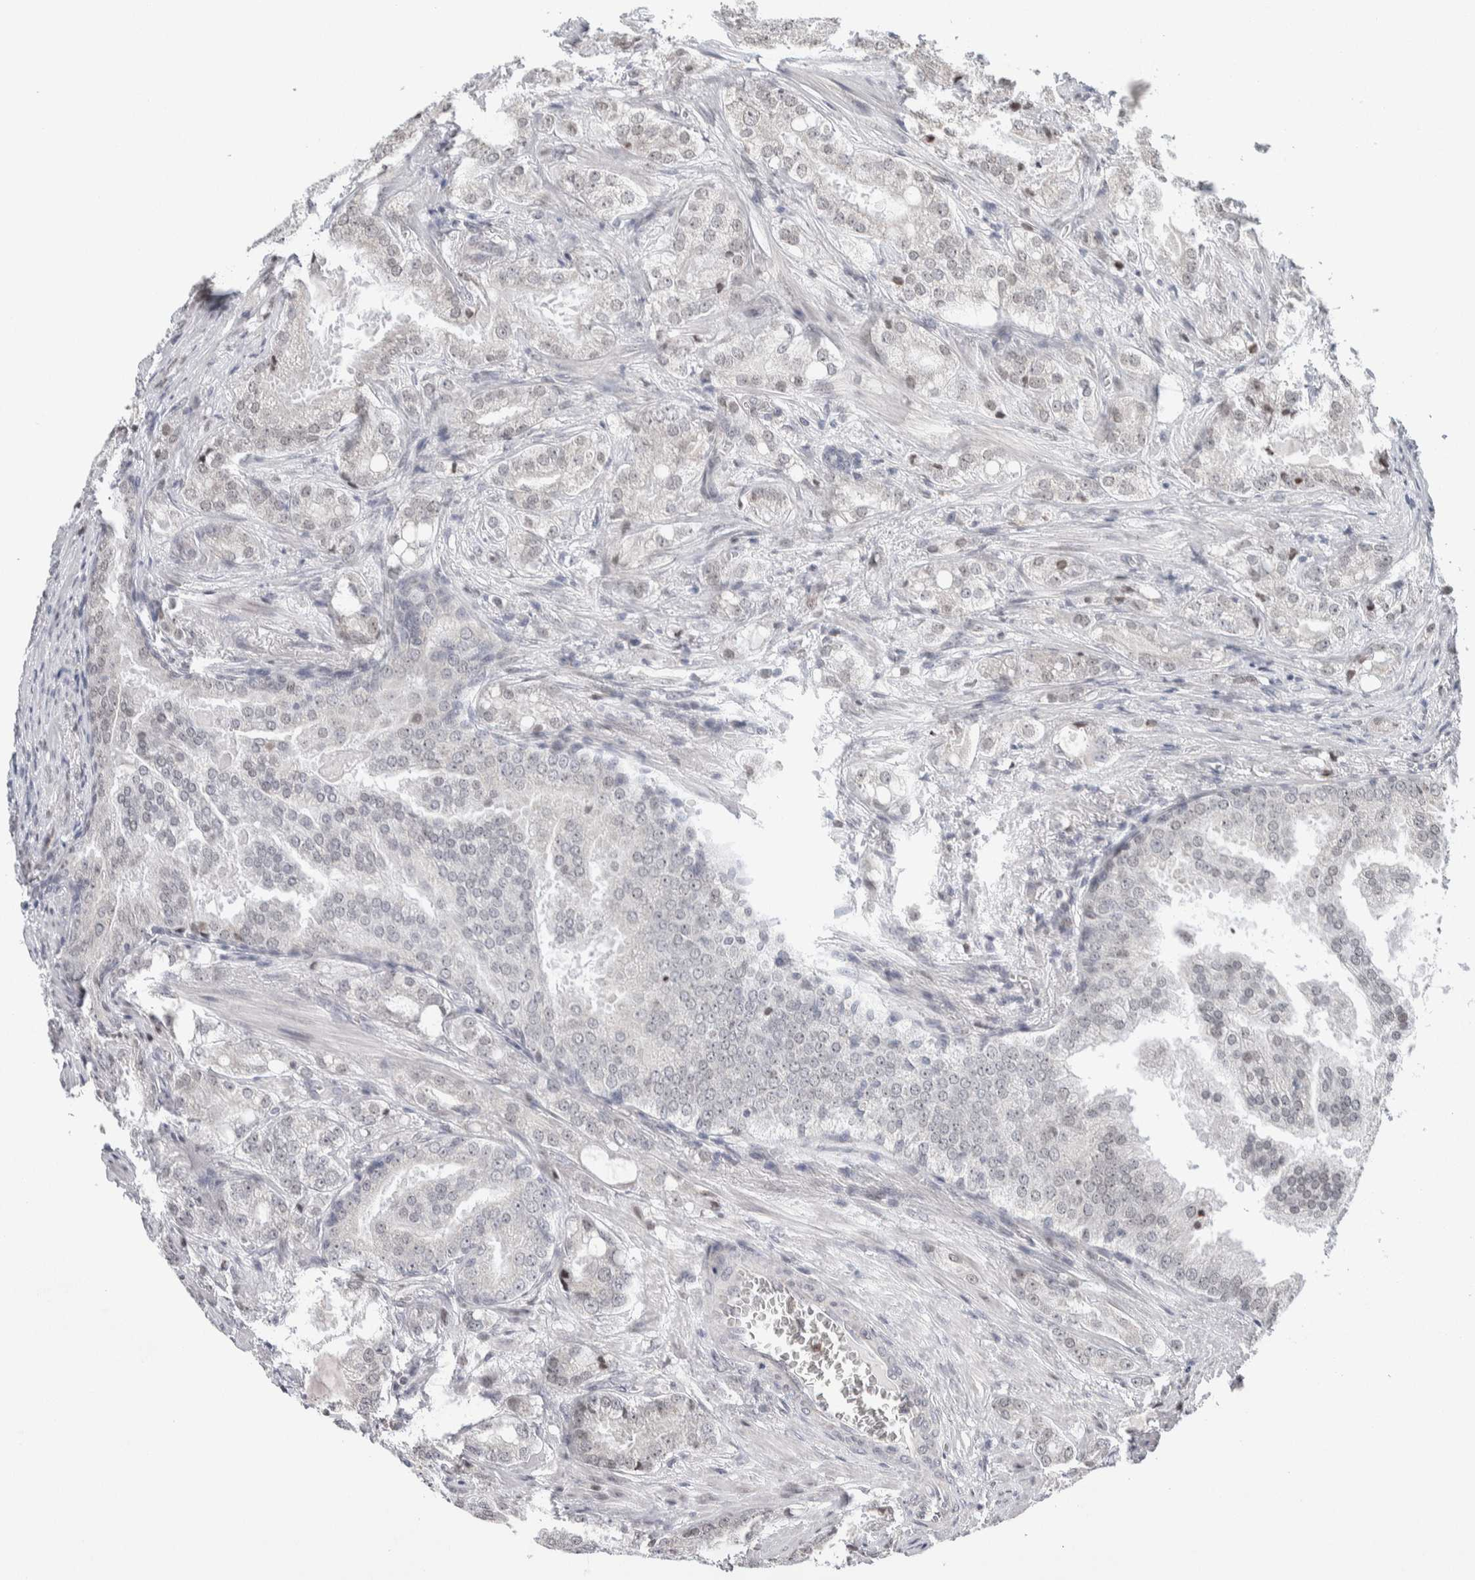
{"staining": {"intensity": "weak", "quantity": "<25%", "location": "nuclear"}, "tissue": "prostate cancer", "cell_type": "Tumor cells", "image_type": "cancer", "snomed": [{"axis": "morphology", "description": "Adenocarcinoma, High grade"}, {"axis": "topography", "description": "Prostate"}], "caption": "There is no significant positivity in tumor cells of adenocarcinoma (high-grade) (prostate).", "gene": "NEUROD1", "patient": {"sex": "male", "age": 64}}